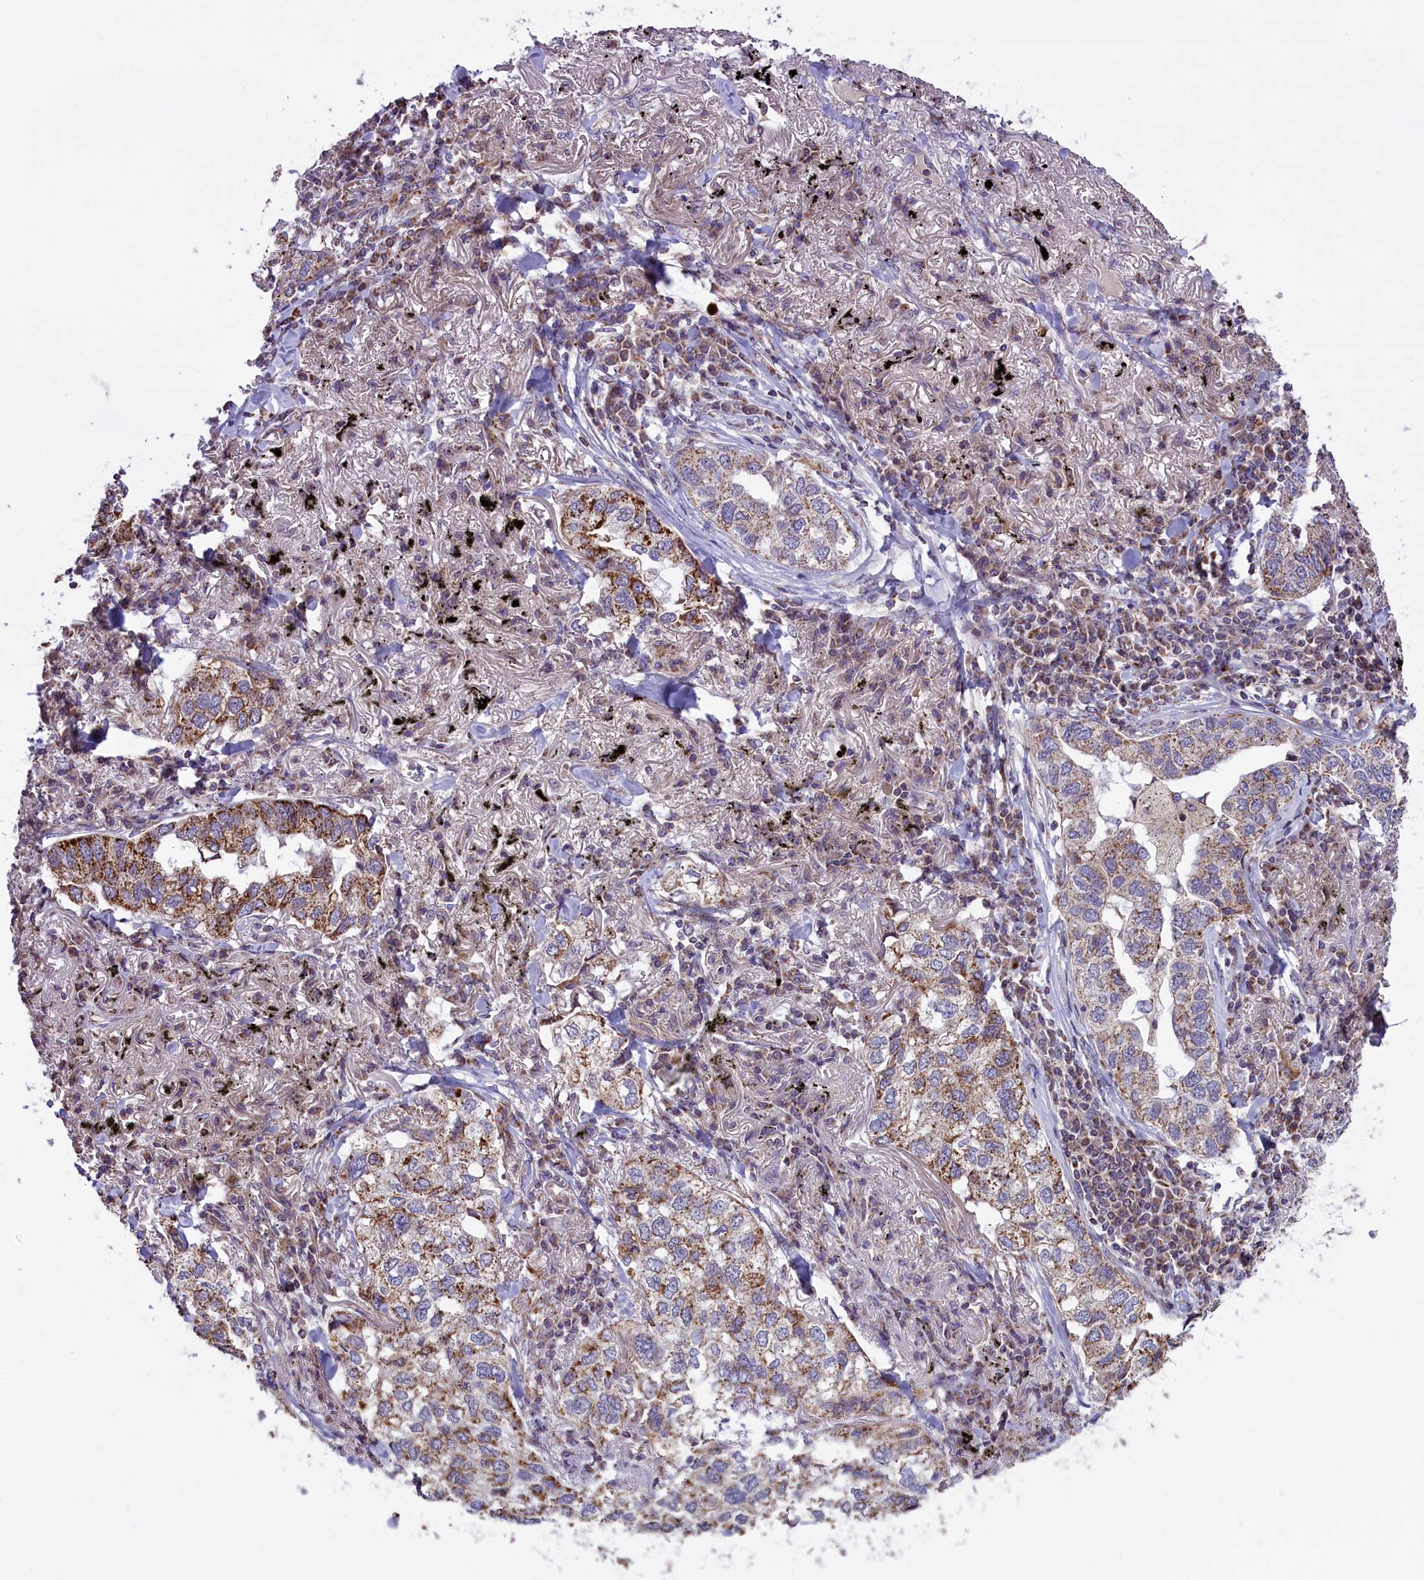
{"staining": {"intensity": "moderate", "quantity": ">75%", "location": "cytoplasmic/membranous"}, "tissue": "lung cancer", "cell_type": "Tumor cells", "image_type": "cancer", "snomed": [{"axis": "morphology", "description": "Adenocarcinoma, NOS"}, {"axis": "topography", "description": "Lung"}], "caption": "Approximately >75% of tumor cells in human lung cancer (adenocarcinoma) show moderate cytoplasmic/membranous protein staining as visualized by brown immunohistochemical staining.", "gene": "GLRX5", "patient": {"sex": "male", "age": 65}}